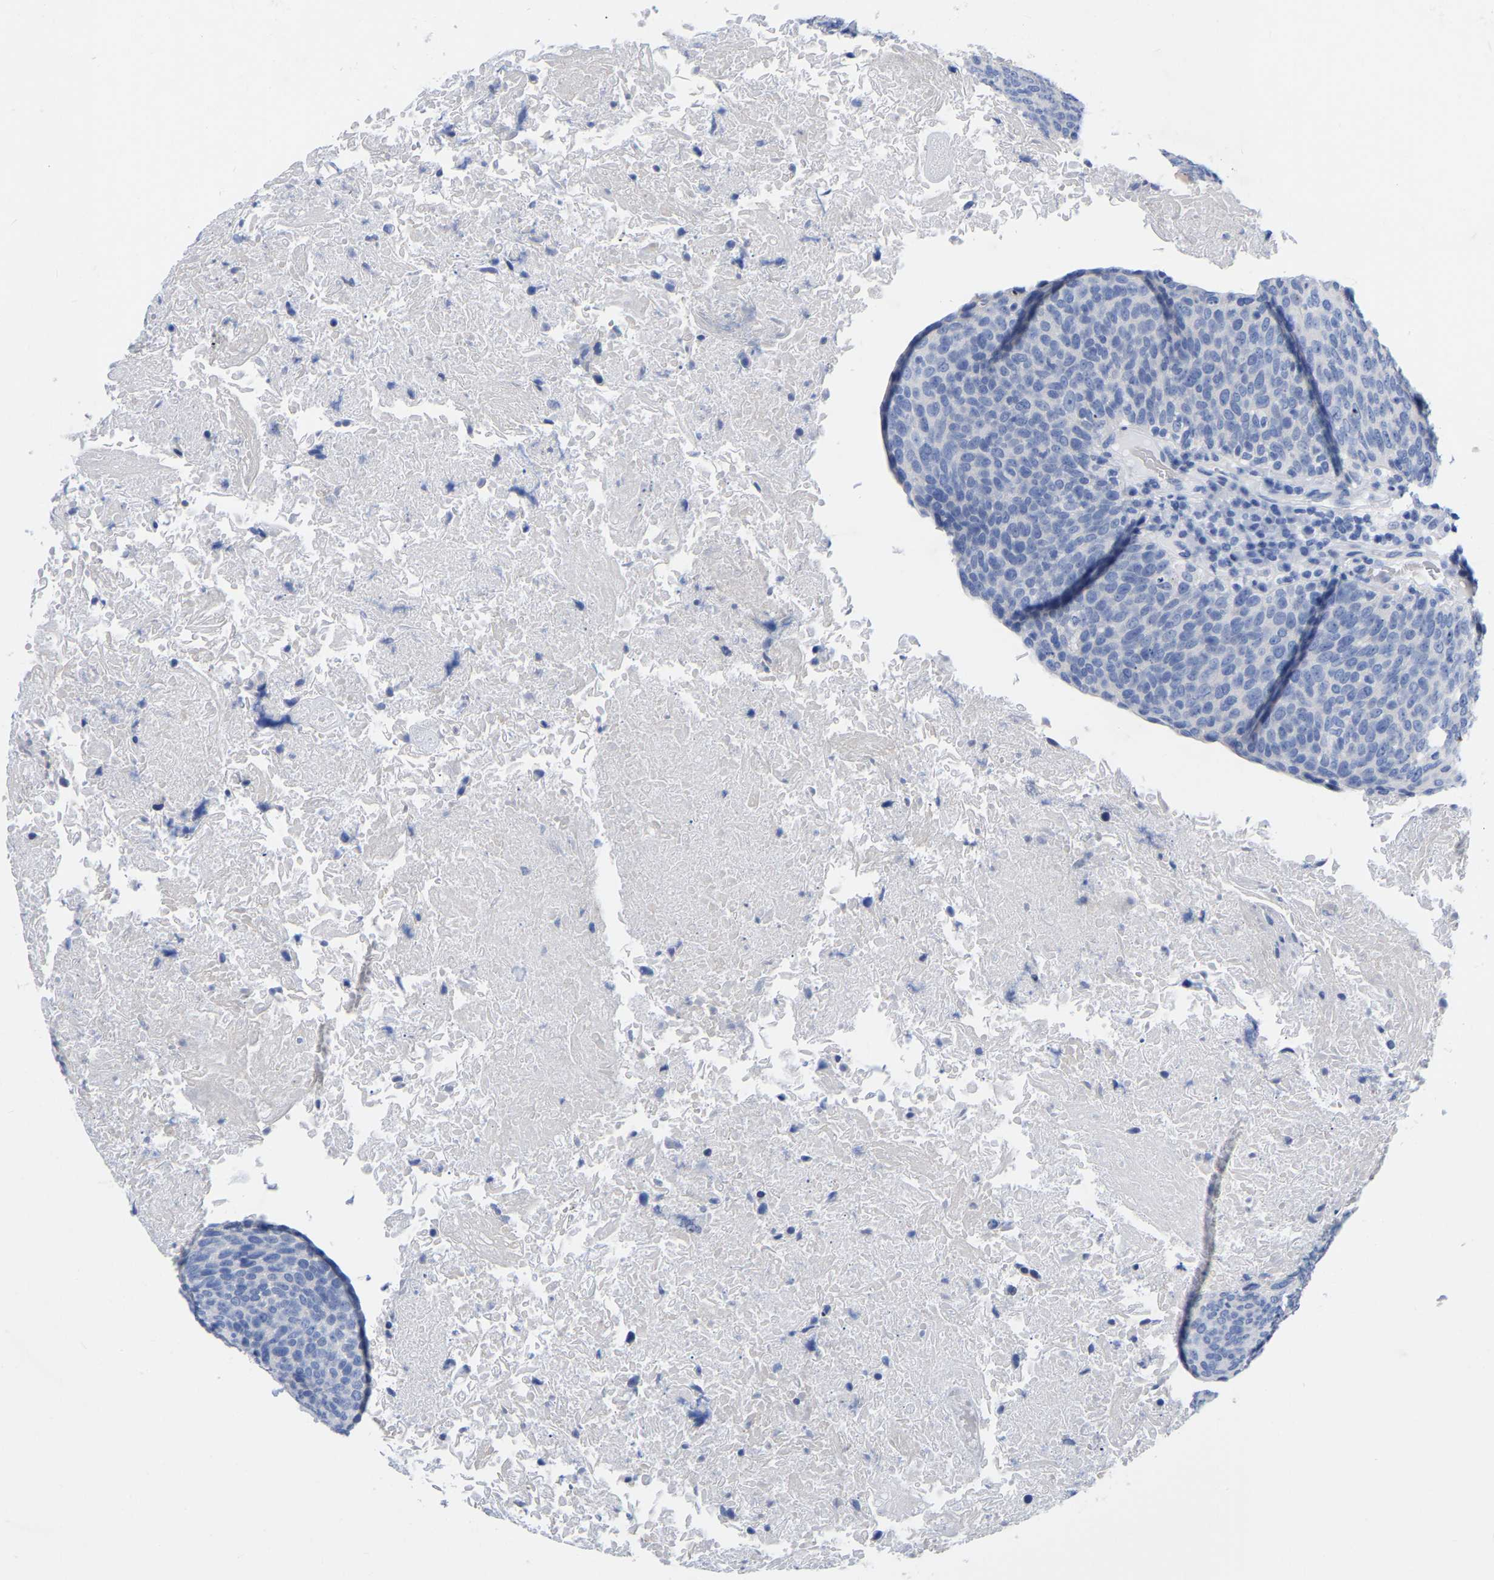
{"staining": {"intensity": "negative", "quantity": "none", "location": "none"}, "tissue": "head and neck cancer", "cell_type": "Tumor cells", "image_type": "cancer", "snomed": [{"axis": "morphology", "description": "Squamous cell carcinoma, NOS"}, {"axis": "morphology", "description": "Squamous cell carcinoma, metastatic, NOS"}, {"axis": "topography", "description": "Lymph node"}, {"axis": "topography", "description": "Head-Neck"}], "caption": "Squamous cell carcinoma (head and neck) was stained to show a protein in brown. There is no significant staining in tumor cells.", "gene": "ZNF629", "patient": {"sex": "male", "age": 62}}